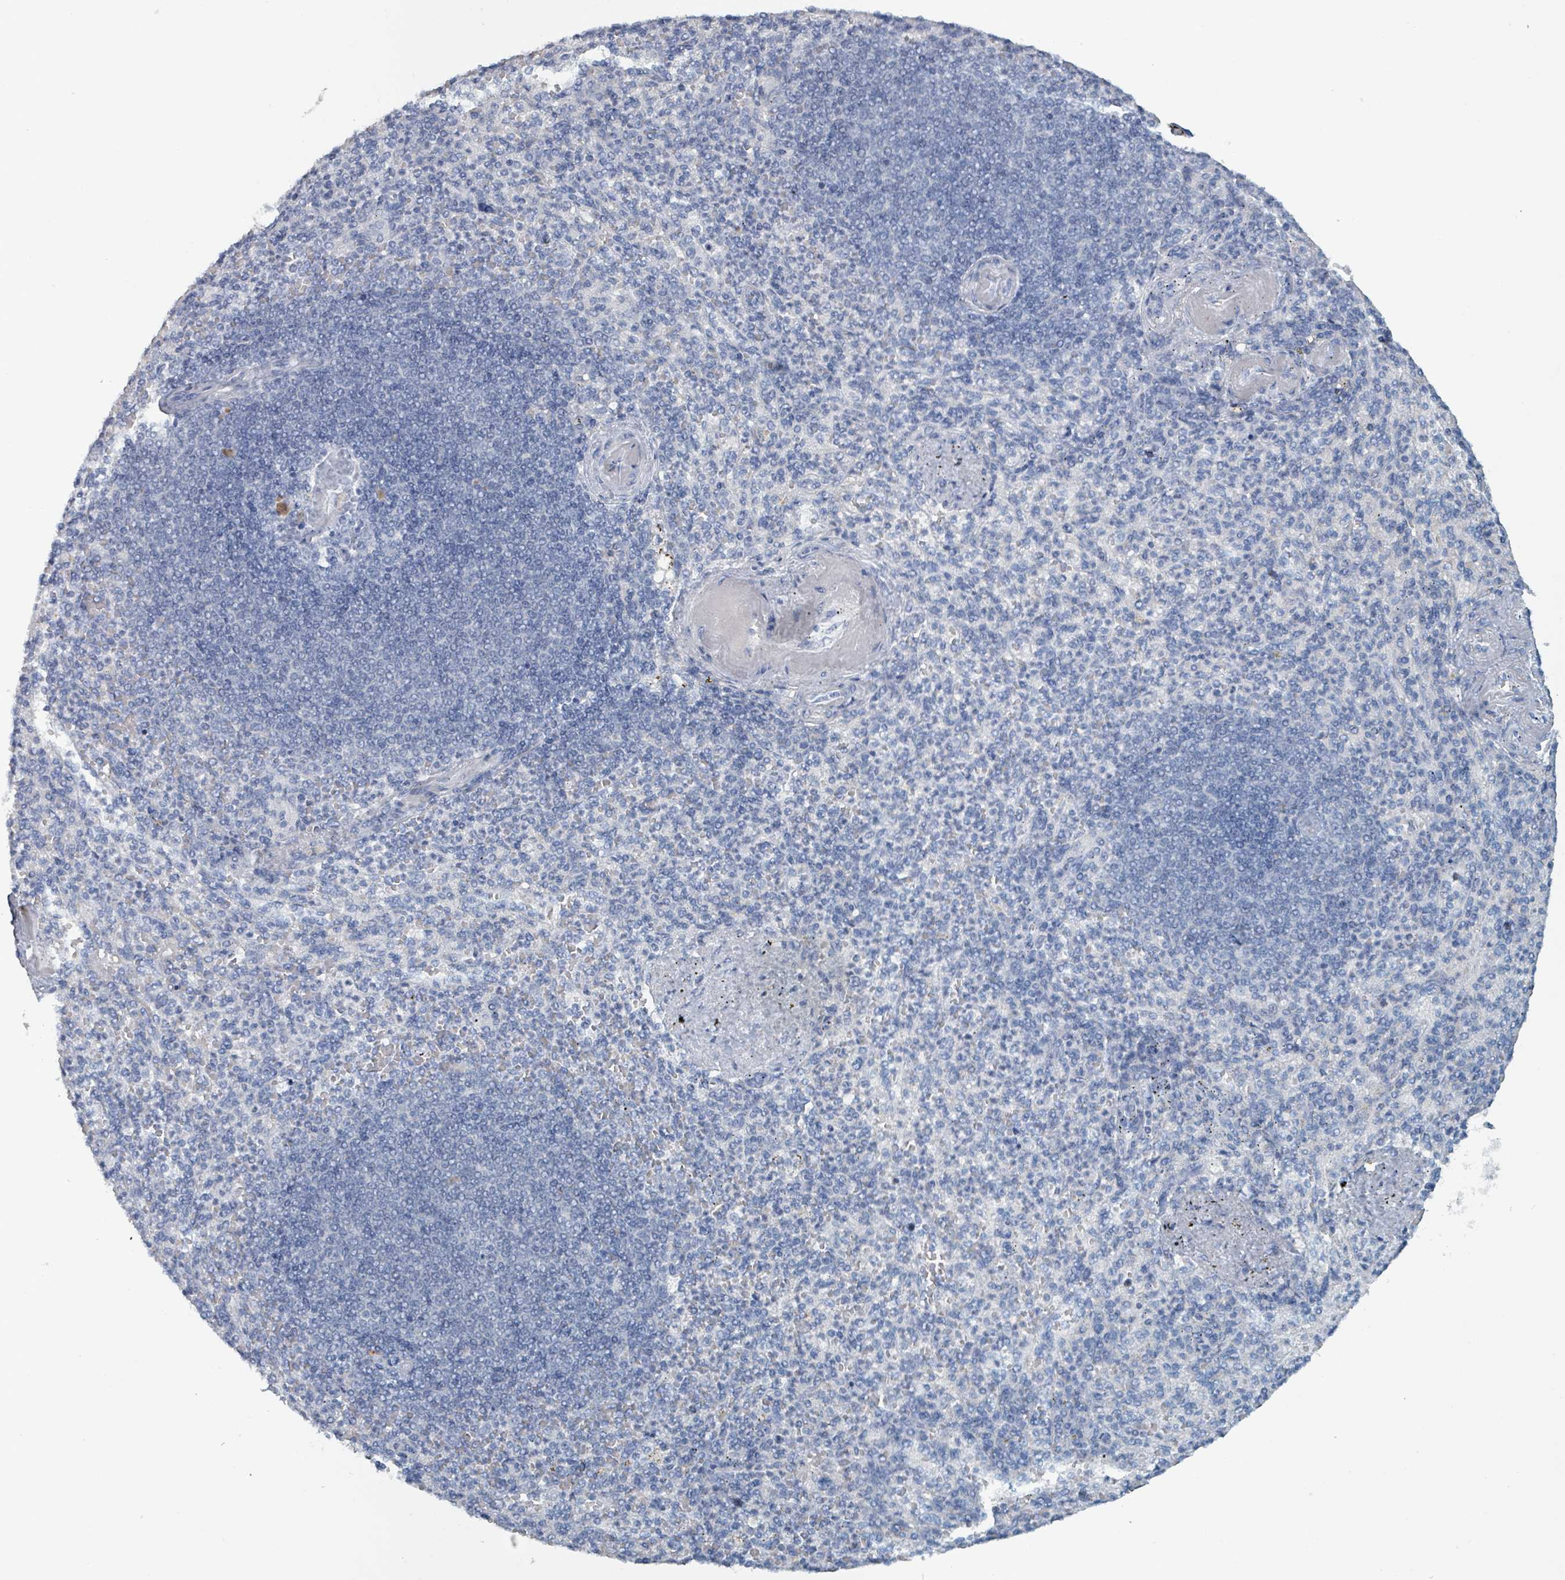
{"staining": {"intensity": "negative", "quantity": "none", "location": "none"}, "tissue": "spleen", "cell_type": "Cells in red pulp", "image_type": "normal", "snomed": [{"axis": "morphology", "description": "Normal tissue, NOS"}, {"axis": "topography", "description": "Spleen"}], "caption": "Protein analysis of normal spleen displays no significant expression in cells in red pulp. Nuclei are stained in blue.", "gene": "HEATR5A", "patient": {"sex": "female", "age": 74}}